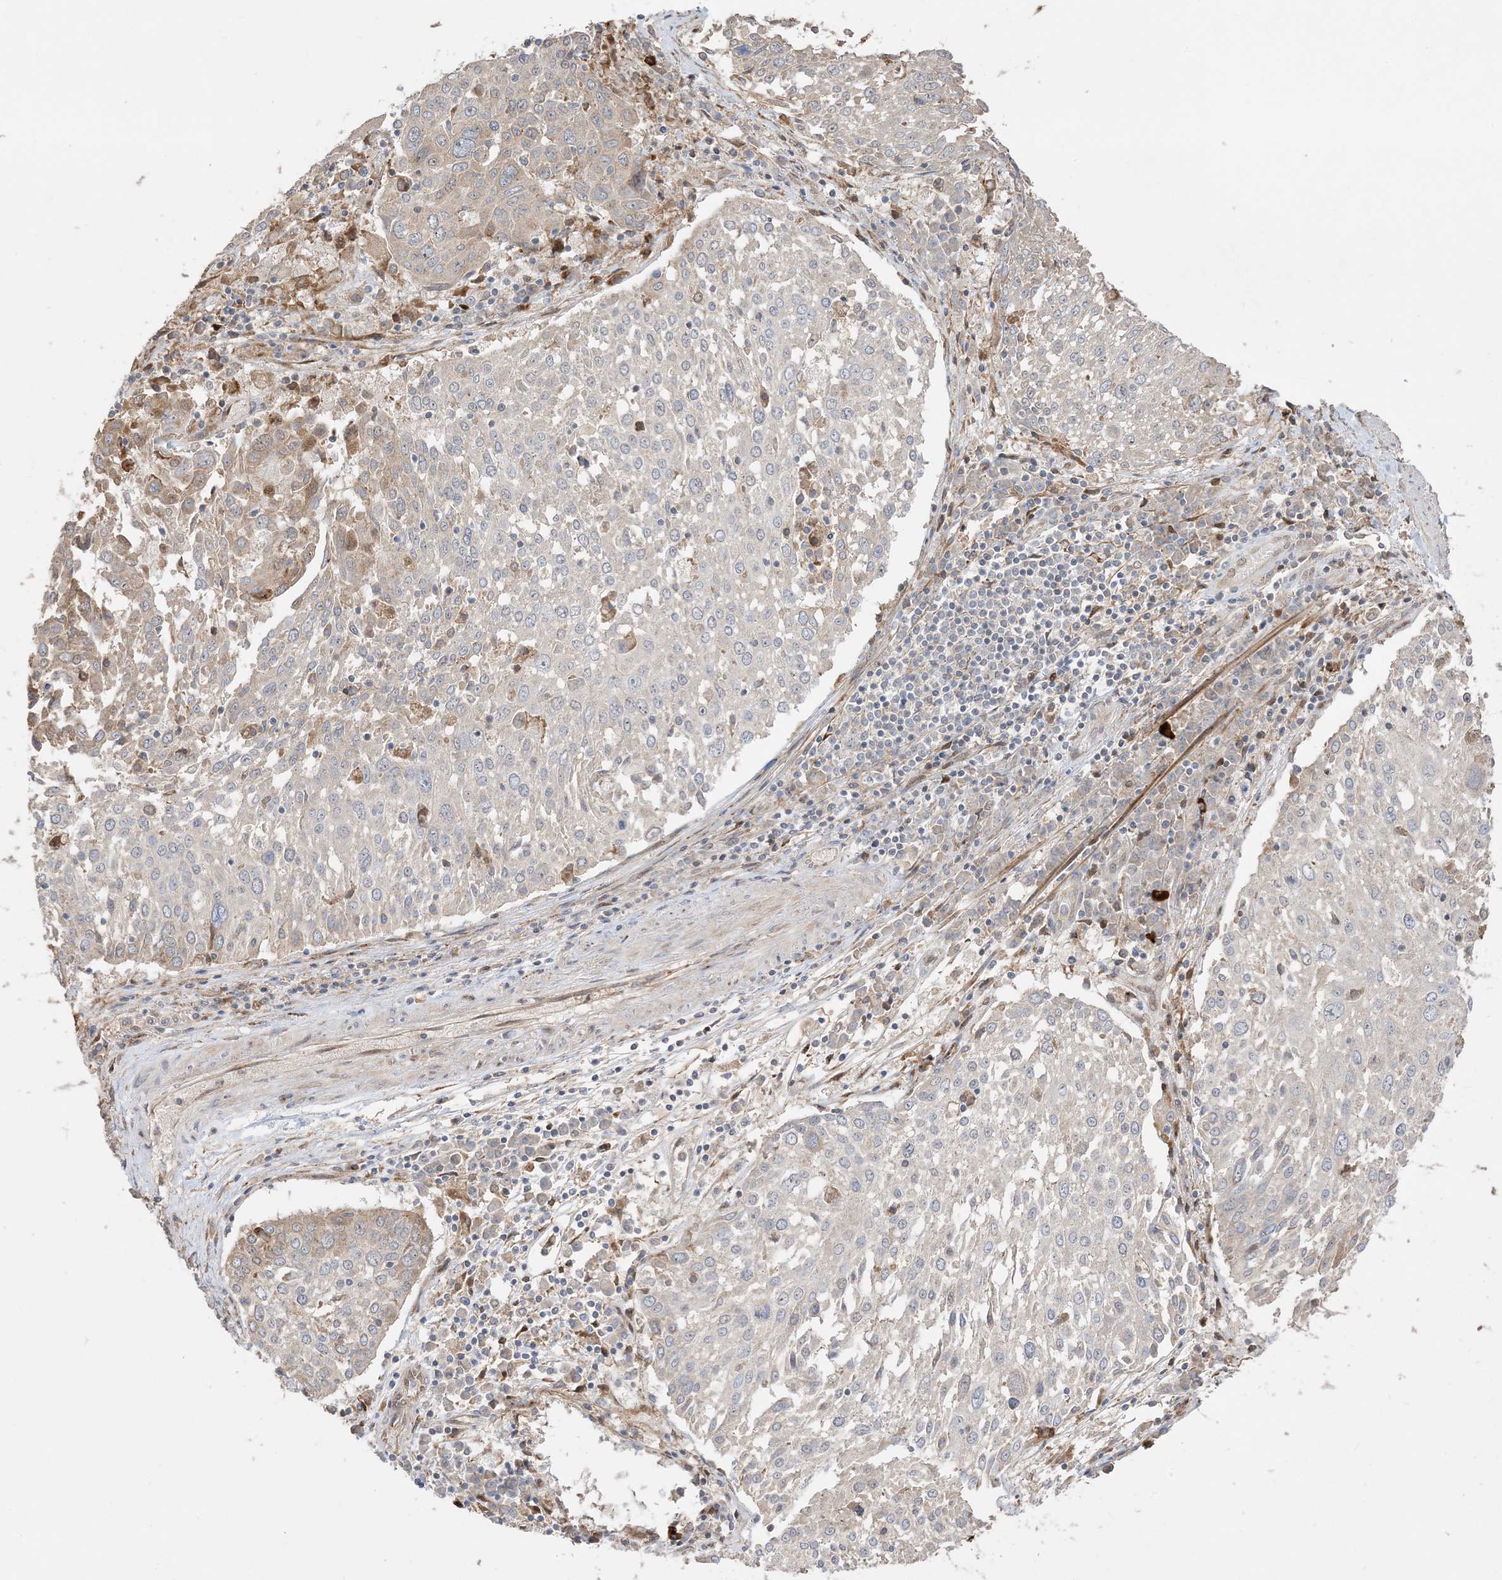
{"staining": {"intensity": "negative", "quantity": "none", "location": "none"}, "tissue": "lung cancer", "cell_type": "Tumor cells", "image_type": "cancer", "snomed": [{"axis": "morphology", "description": "Squamous cell carcinoma, NOS"}, {"axis": "topography", "description": "Lung"}], "caption": "Immunohistochemistry of human squamous cell carcinoma (lung) demonstrates no expression in tumor cells.", "gene": "ZBTB41", "patient": {"sex": "male", "age": 65}}